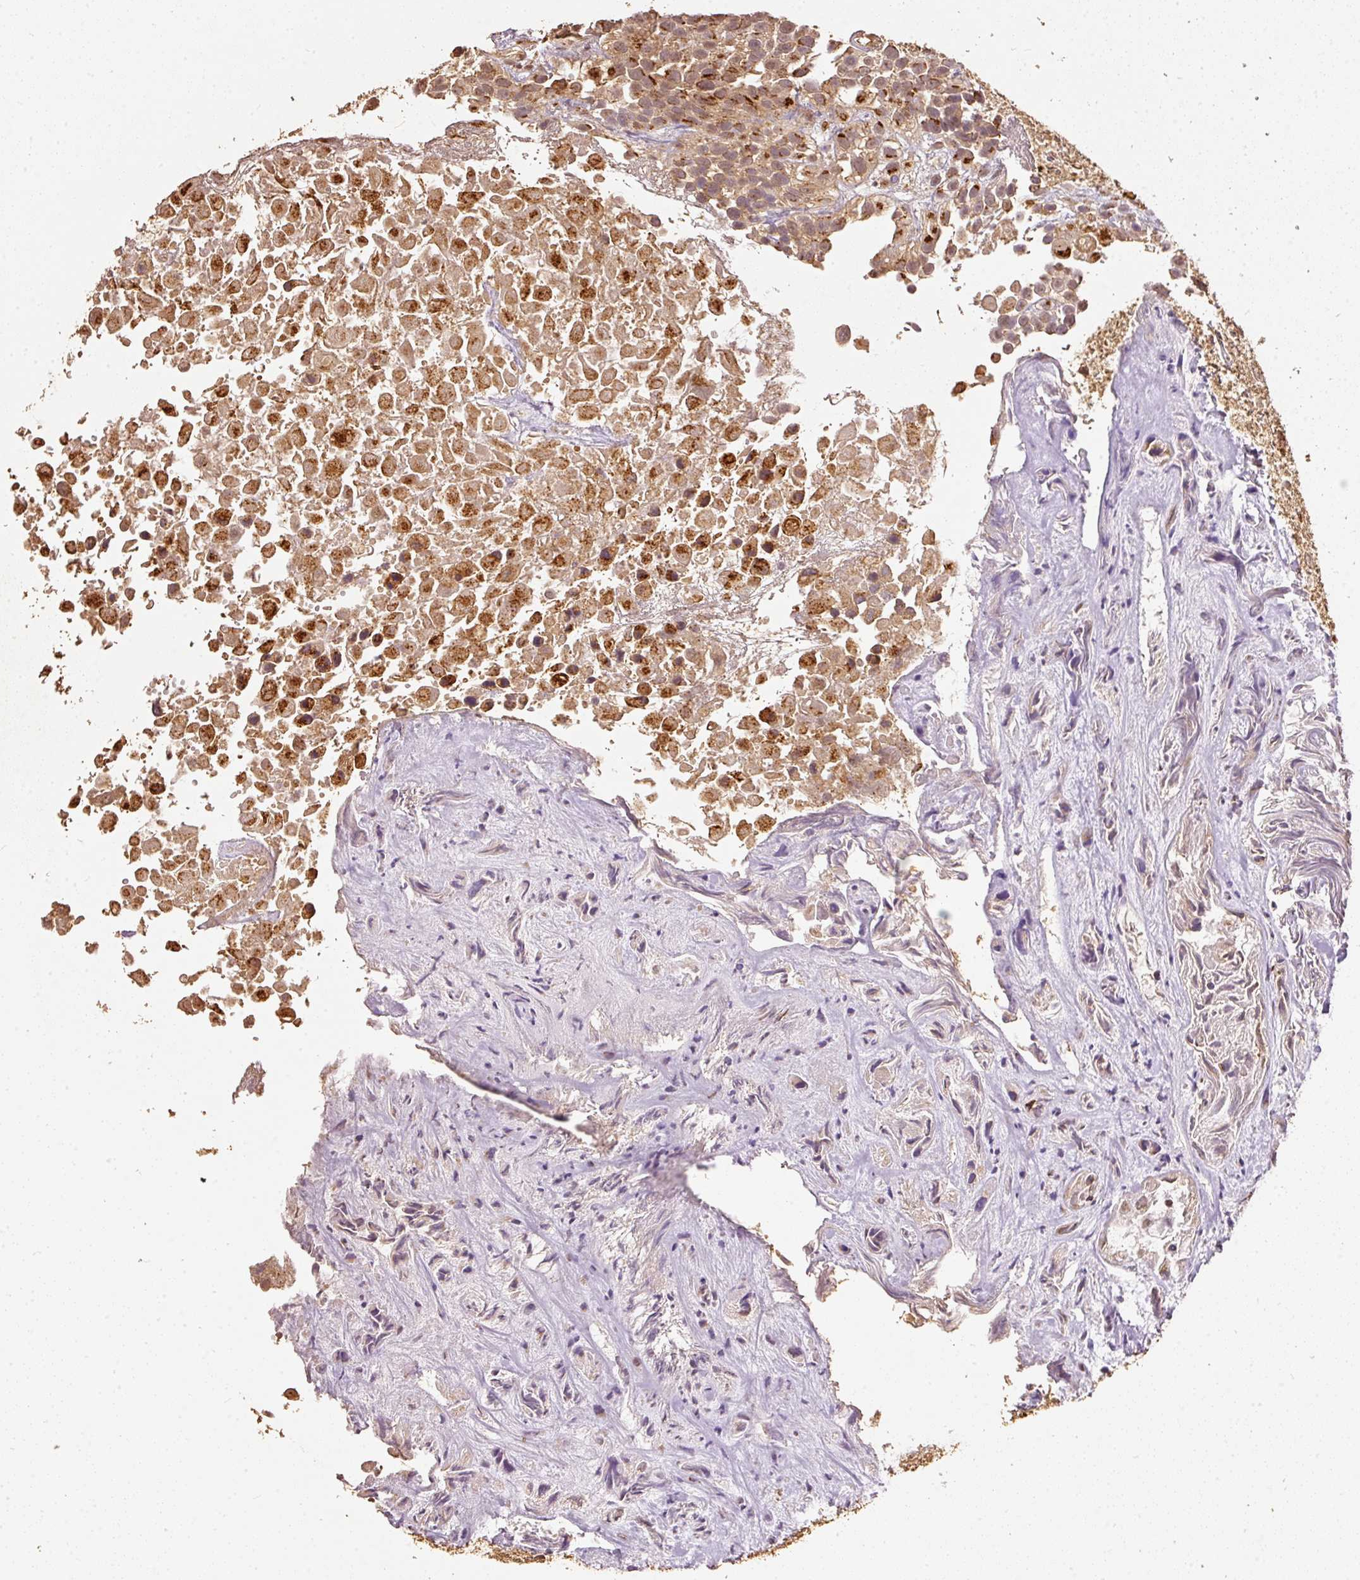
{"staining": {"intensity": "moderate", "quantity": ">75%", "location": "cytoplasmic/membranous"}, "tissue": "urothelial cancer", "cell_type": "Tumor cells", "image_type": "cancer", "snomed": [{"axis": "morphology", "description": "Urothelial carcinoma, High grade"}, {"axis": "topography", "description": "Urinary bladder"}], "caption": "This histopathology image demonstrates urothelial cancer stained with immunohistochemistry to label a protein in brown. The cytoplasmic/membranous of tumor cells show moderate positivity for the protein. Nuclei are counter-stained blue.", "gene": "FUT8", "patient": {"sex": "male", "age": 56}}